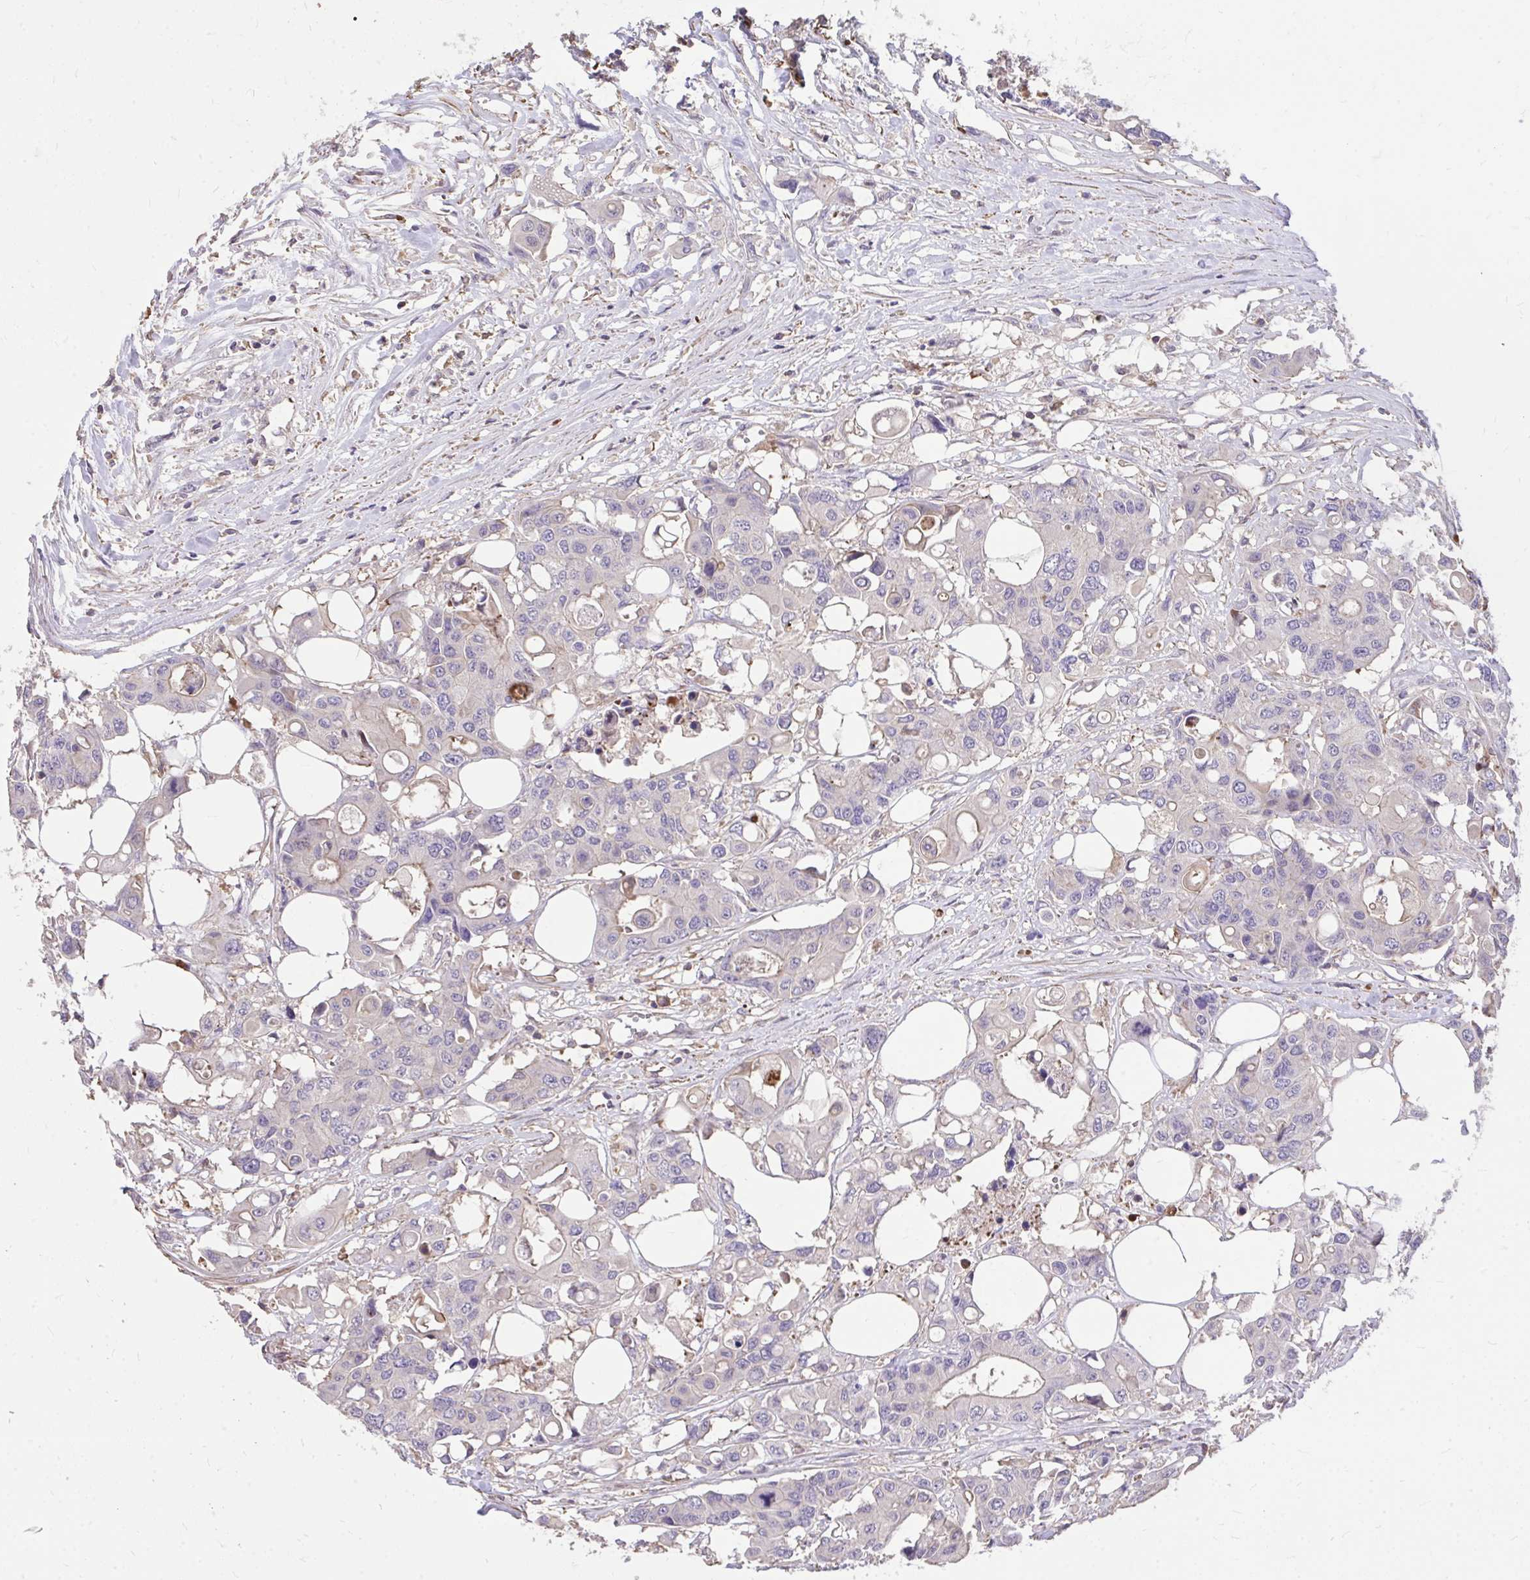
{"staining": {"intensity": "negative", "quantity": "none", "location": "none"}, "tissue": "colorectal cancer", "cell_type": "Tumor cells", "image_type": "cancer", "snomed": [{"axis": "morphology", "description": "Adenocarcinoma, NOS"}, {"axis": "topography", "description": "Colon"}], "caption": "A high-resolution image shows IHC staining of colorectal adenocarcinoma, which reveals no significant expression in tumor cells. (DAB immunohistochemistry with hematoxylin counter stain).", "gene": "IGFL2", "patient": {"sex": "male", "age": 77}}